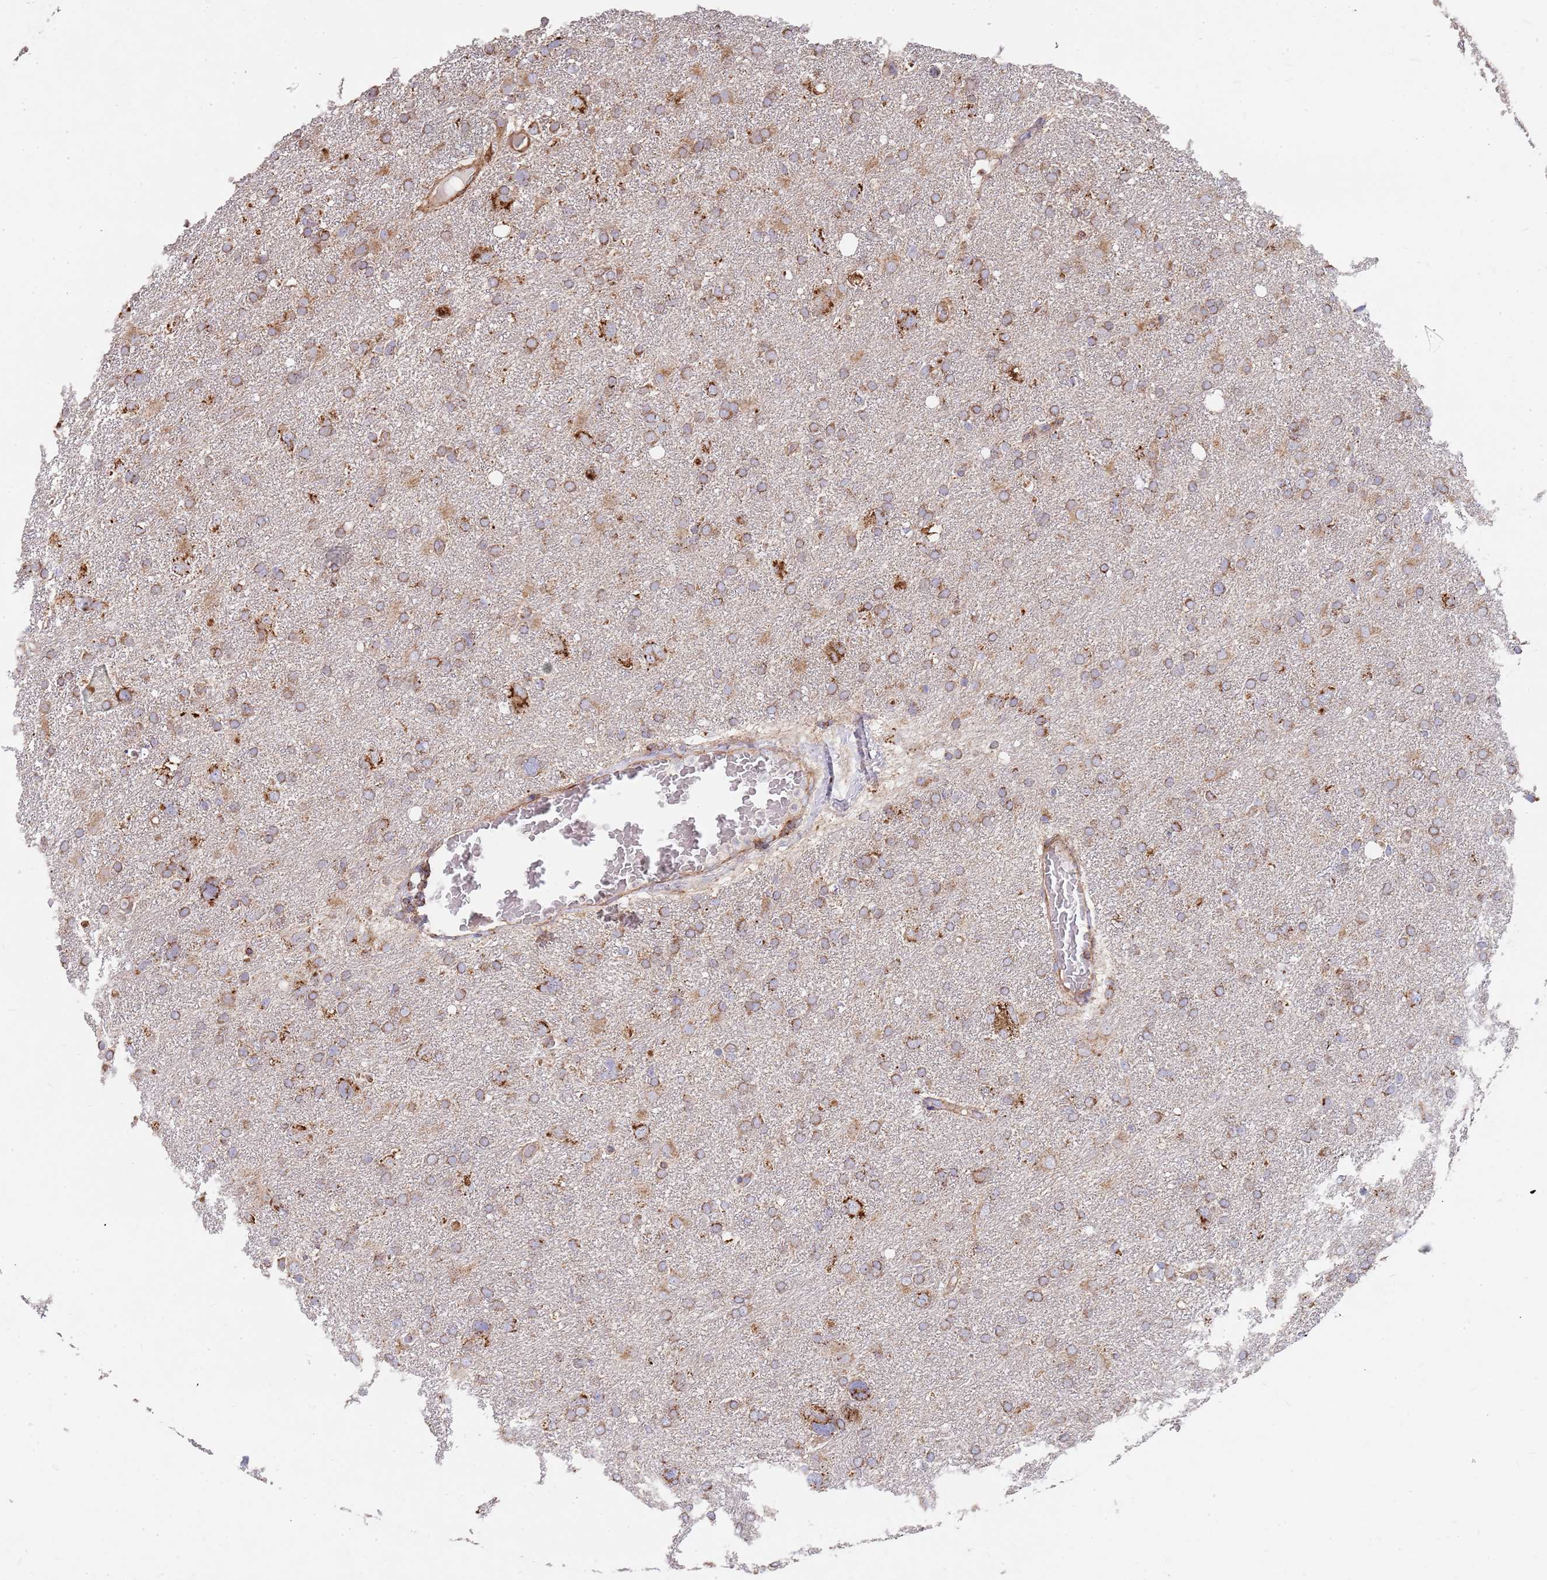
{"staining": {"intensity": "moderate", "quantity": "25%-75%", "location": "cytoplasmic/membranous"}, "tissue": "glioma", "cell_type": "Tumor cells", "image_type": "cancer", "snomed": [{"axis": "morphology", "description": "Glioma, malignant, High grade"}, {"axis": "topography", "description": "Brain"}], "caption": "A brown stain labels moderate cytoplasmic/membranous expression of a protein in human glioma tumor cells. The protein is stained brown, and the nuclei are stained in blue (DAB (3,3'-diaminobenzidine) IHC with brightfield microscopy, high magnification).", "gene": "WDFY3", "patient": {"sex": "male", "age": 61}}